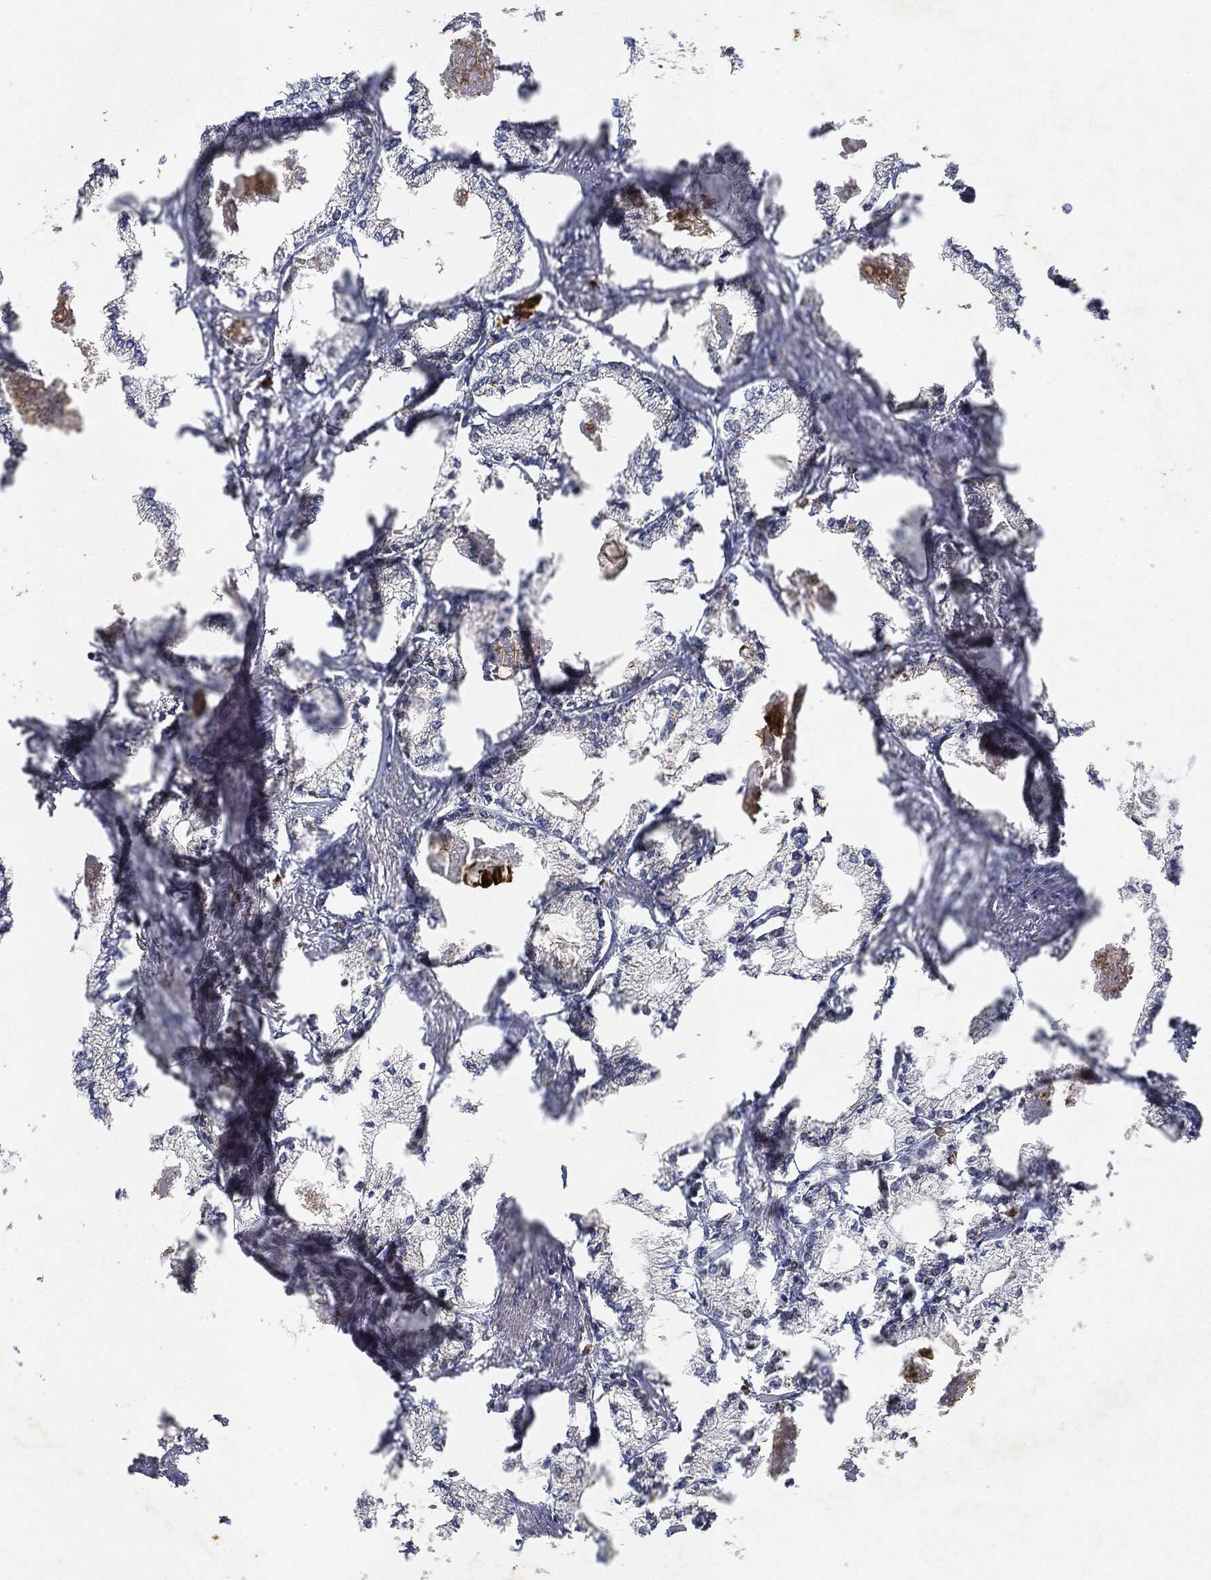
{"staining": {"intensity": "negative", "quantity": "none", "location": "none"}, "tissue": "prostate cancer", "cell_type": "Tumor cells", "image_type": "cancer", "snomed": [{"axis": "morphology", "description": "Adenocarcinoma, NOS"}, {"axis": "topography", "description": "Prostate"}], "caption": "Prostate adenocarcinoma was stained to show a protein in brown. There is no significant staining in tumor cells. (Stains: DAB (3,3'-diaminobenzidine) IHC with hematoxylin counter stain, Microscopy: brightfield microscopy at high magnification).", "gene": "MLST8", "patient": {"sex": "male", "age": 56}}